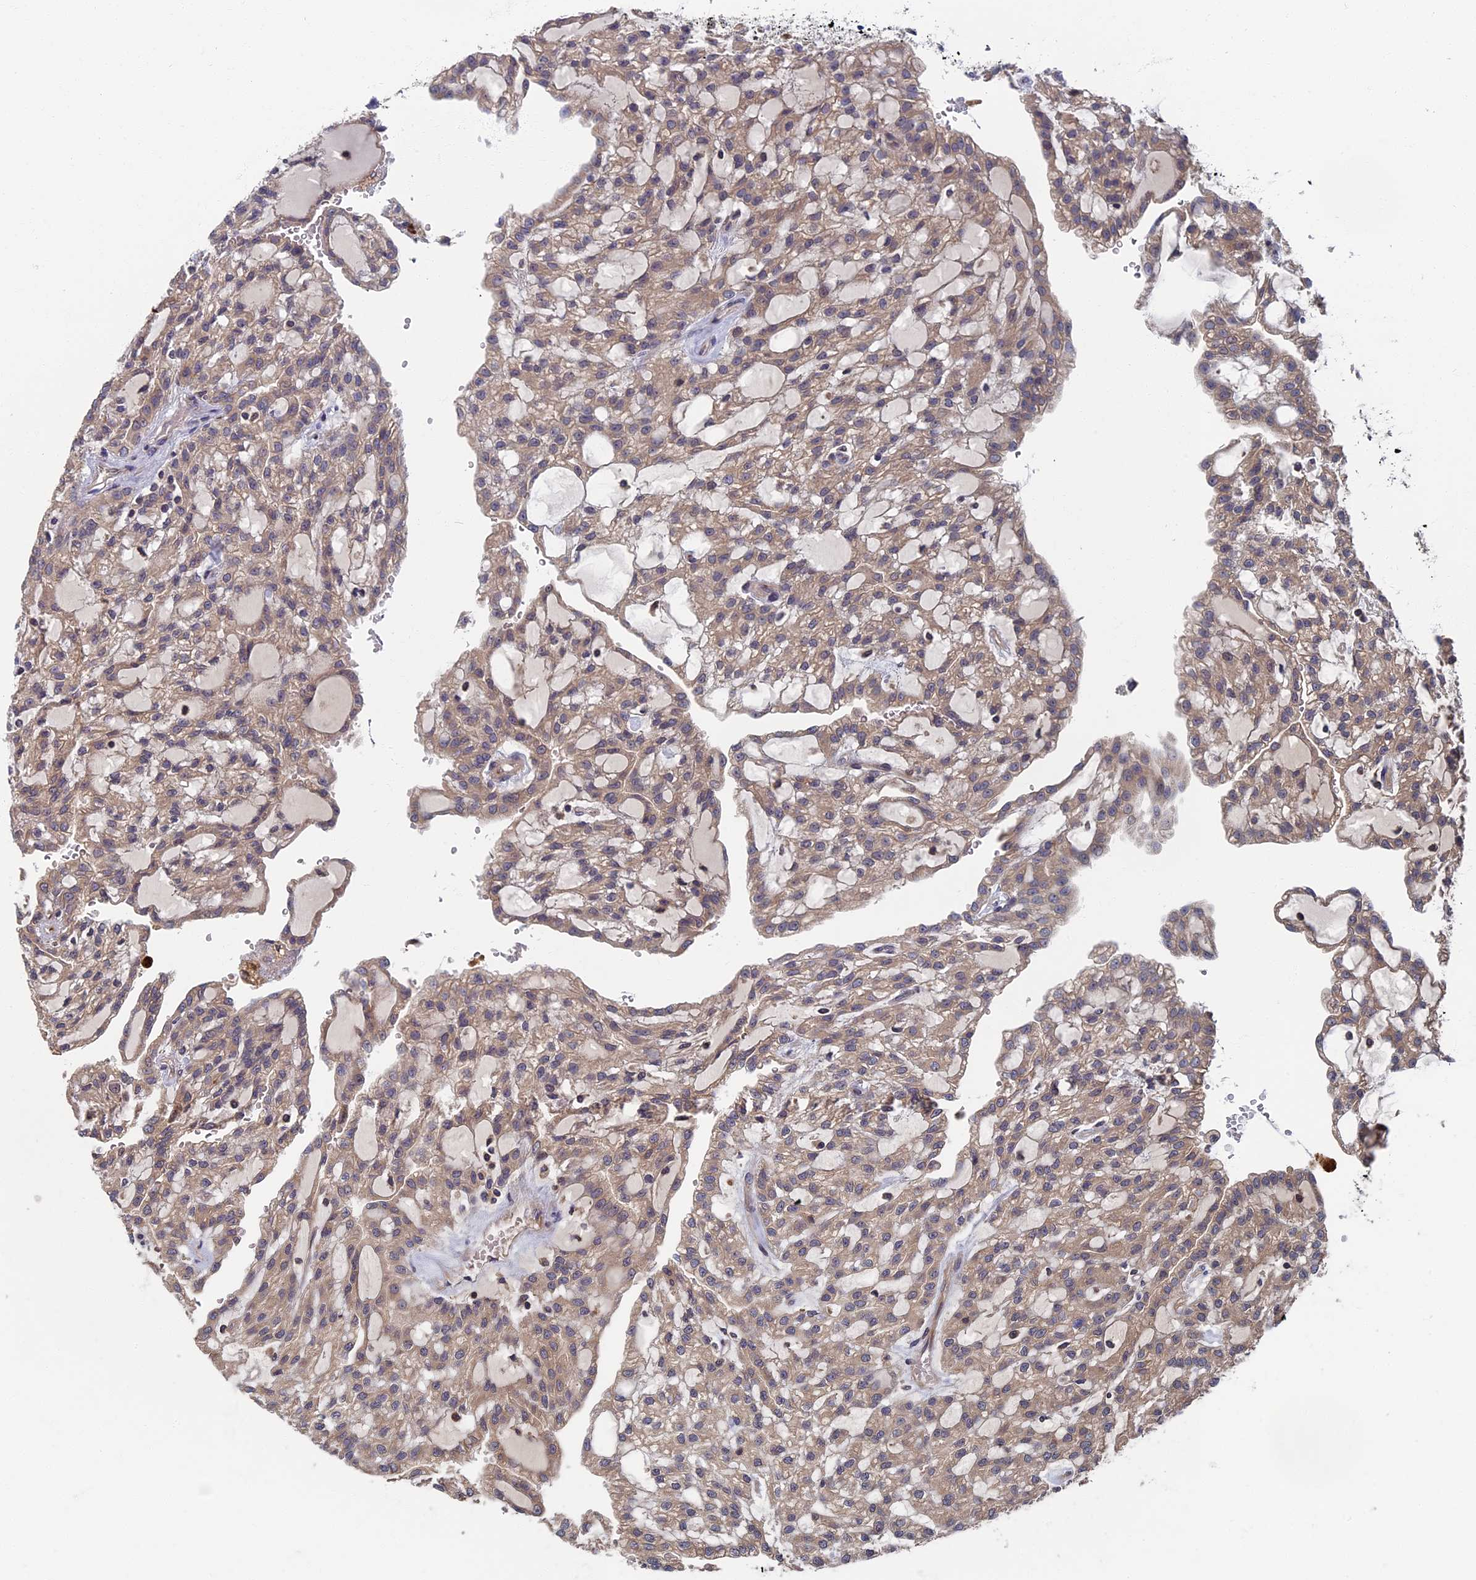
{"staining": {"intensity": "moderate", "quantity": ">75%", "location": "cytoplasmic/membranous"}, "tissue": "renal cancer", "cell_type": "Tumor cells", "image_type": "cancer", "snomed": [{"axis": "morphology", "description": "Adenocarcinoma, NOS"}, {"axis": "topography", "description": "Kidney"}], "caption": "This histopathology image demonstrates immunohistochemistry staining of renal adenocarcinoma, with medium moderate cytoplasmic/membranous expression in about >75% of tumor cells.", "gene": "TNK2", "patient": {"sex": "male", "age": 63}}